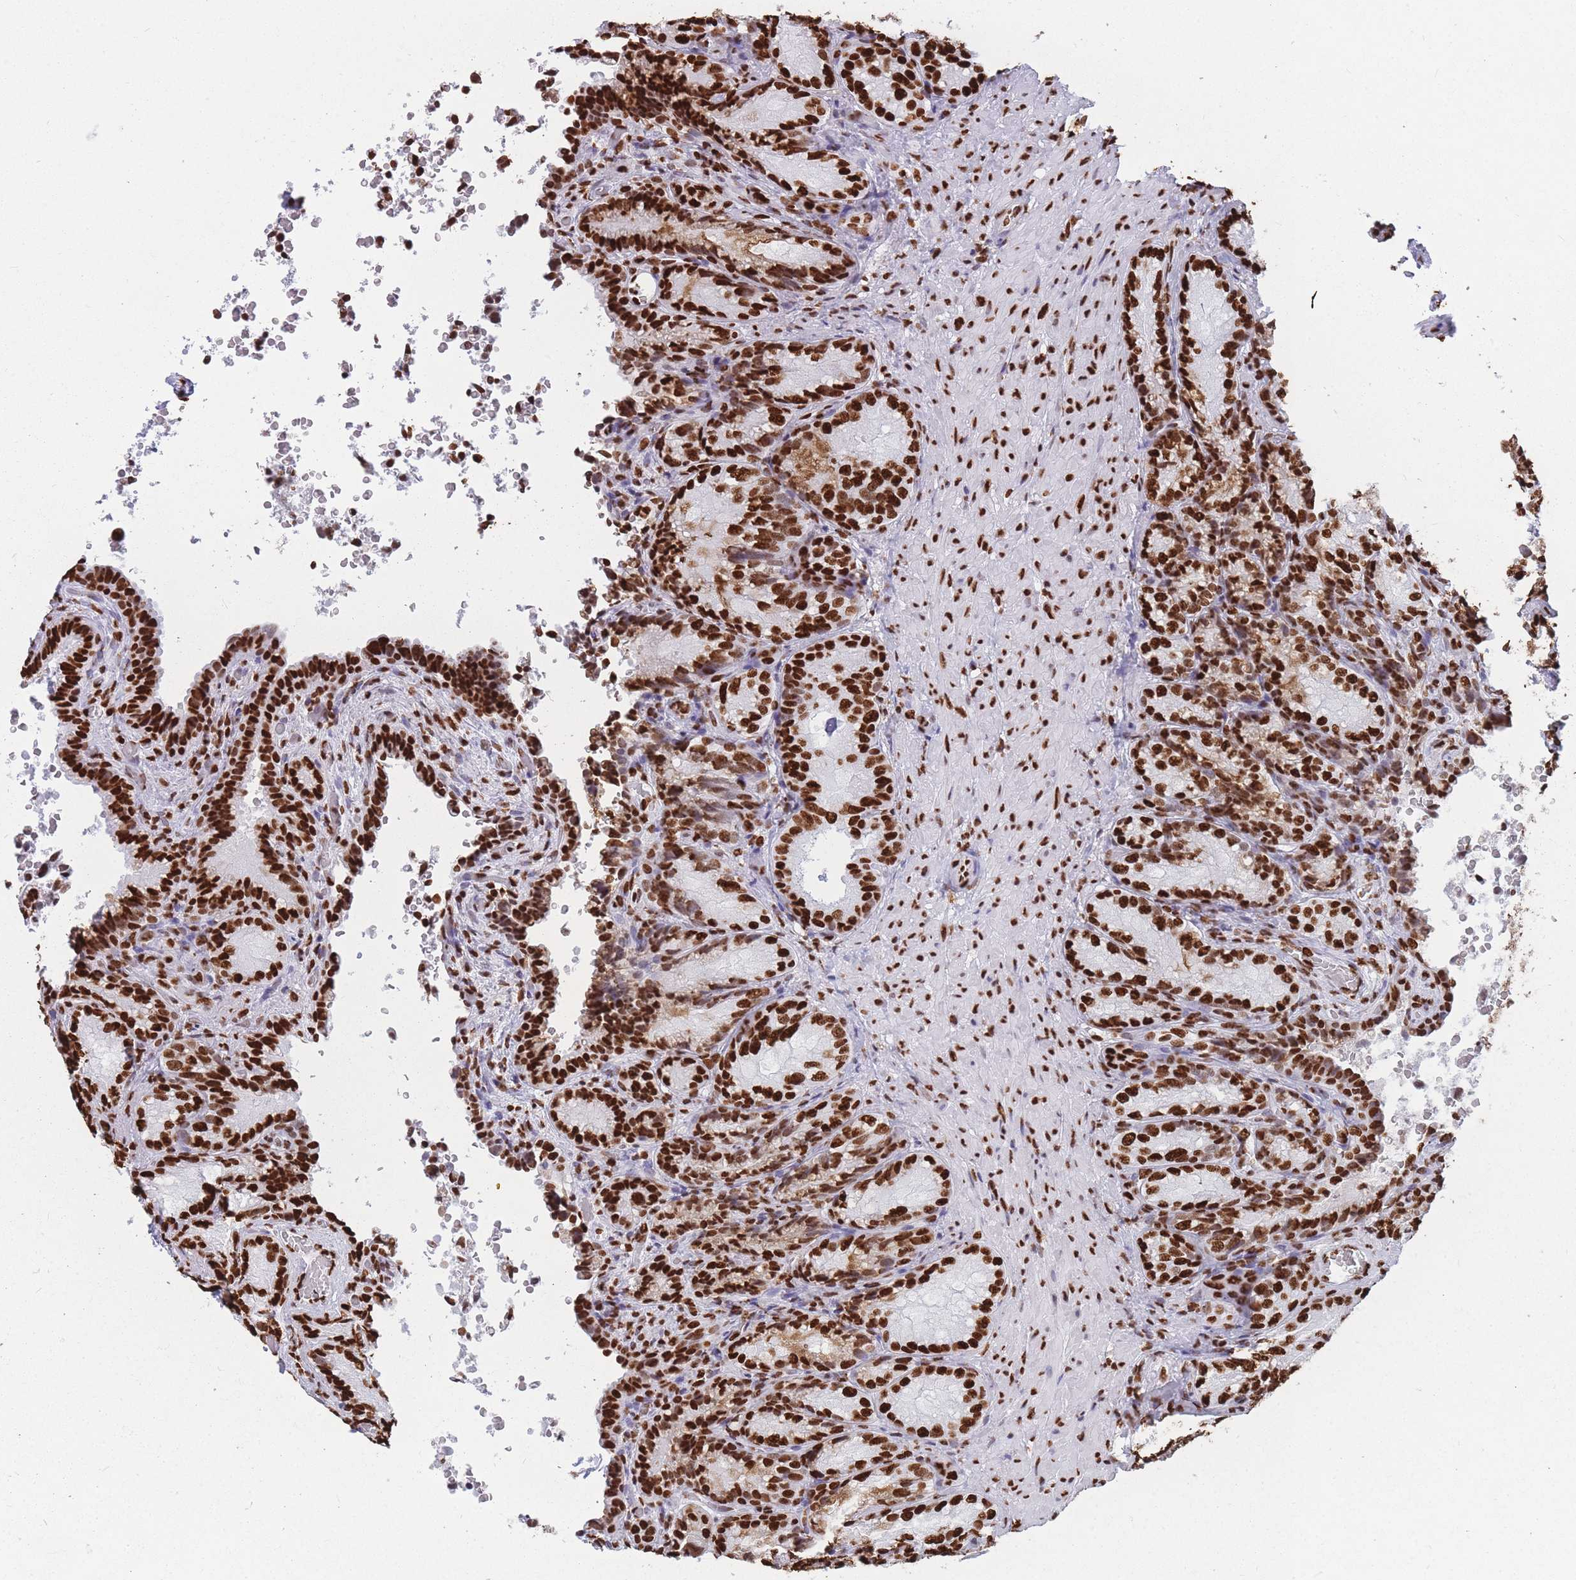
{"staining": {"intensity": "strong", "quantity": ">75%", "location": "nuclear"}, "tissue": "seminal vesicle", "cell_type": "Glandular cells", "image_type": "normal", "snomed": [{"axis": "morphology", "description": "Normal tissue, NOS"}, {"axis": "topography", "description": "Seminal veicle"}], "caption": "Immunohistochemical staining of normal seminal vesicle exhibits >75% levels of strong nuclear protein staining in about >75% of glandular cells.", "gene": "HNRNPUL1", "patient": {"sex": "male", "age": 58}}